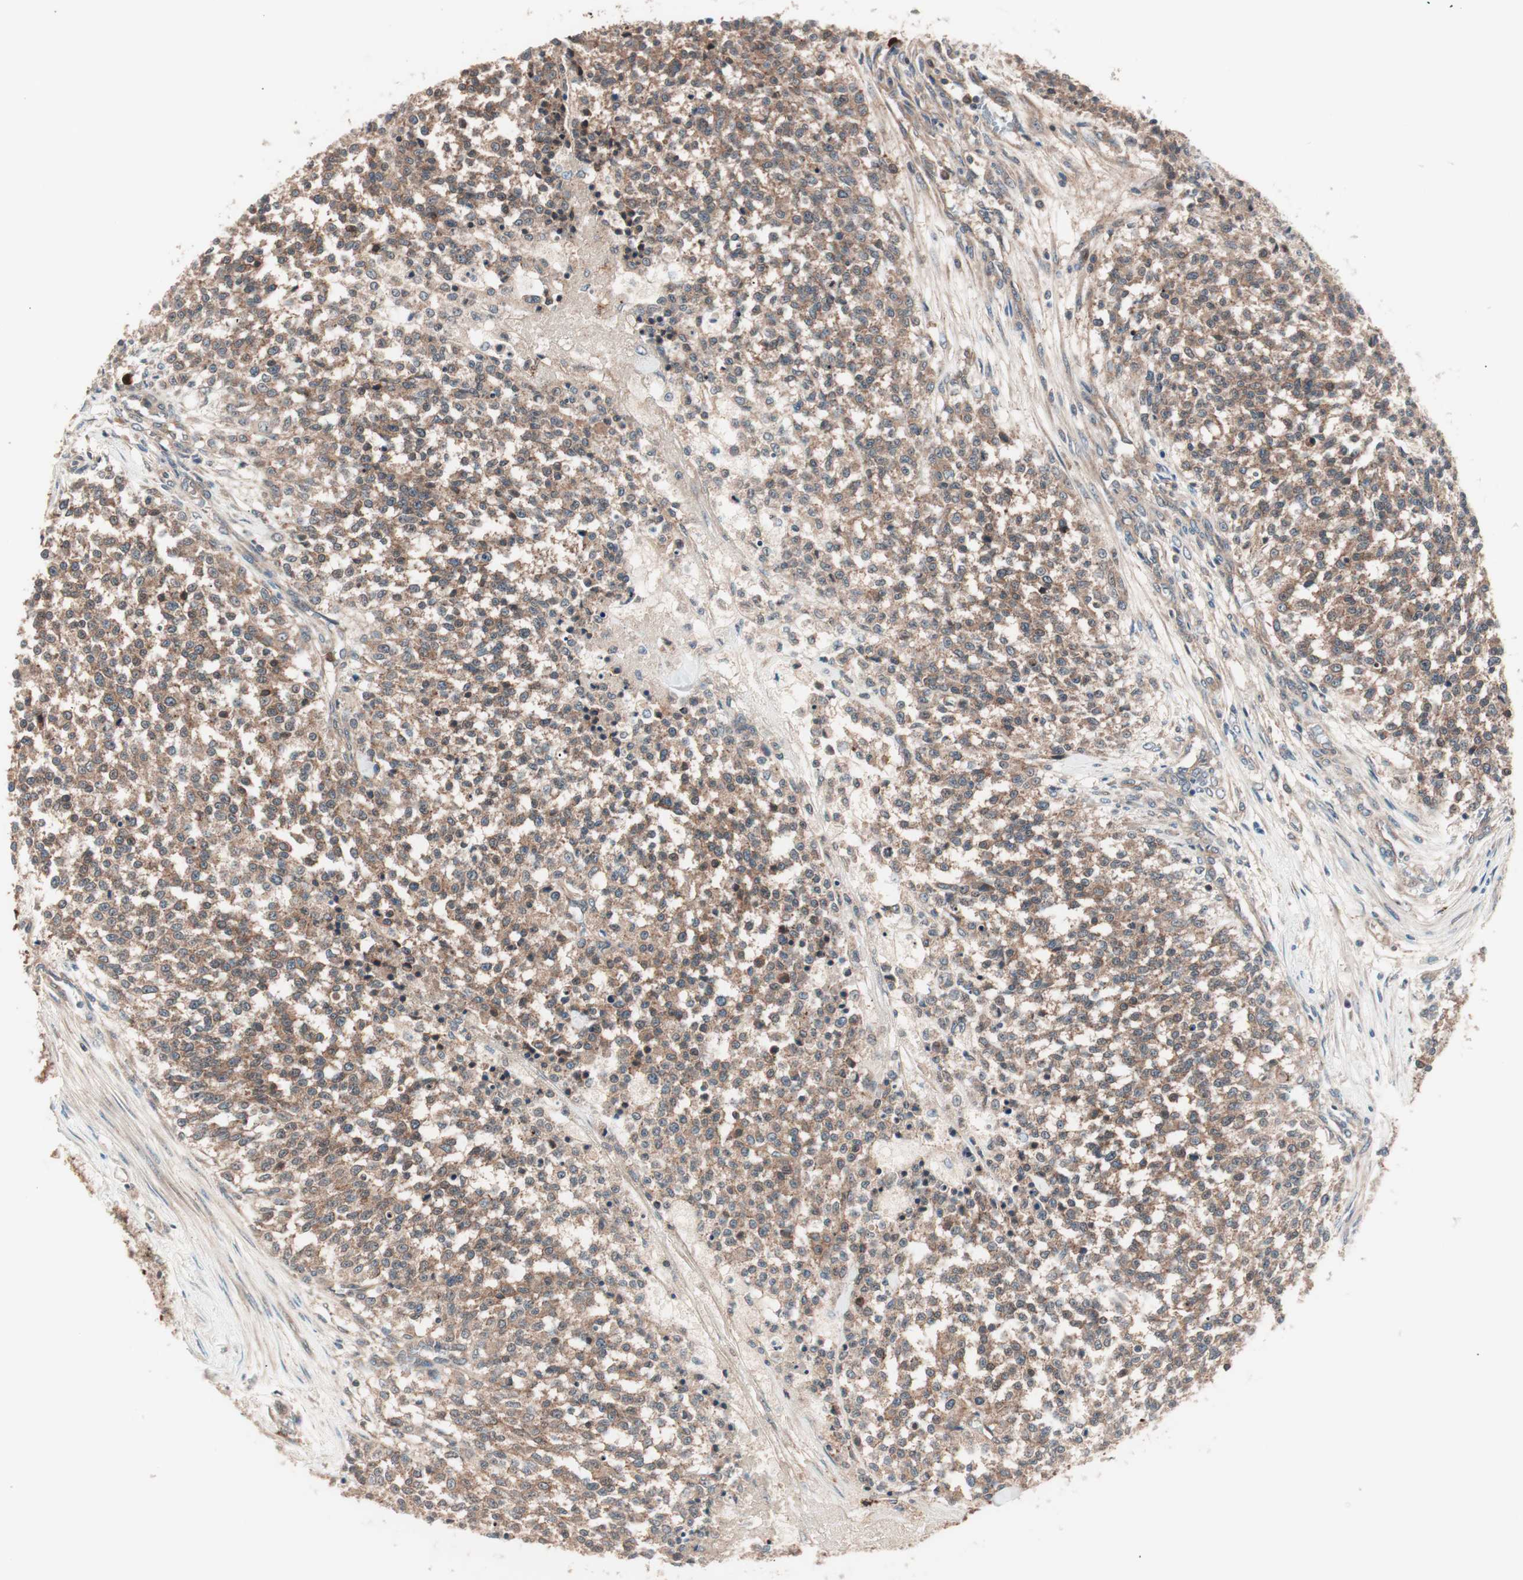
{"staining": {"intensity": "moderate", "quantity": ">75%", "location": "cytoplasmic/membranous"}, "tissue": "testis cancer", "cell_type": "Tumor cells", "image_type": "cancer", "snomed": [{"axis": "morphology", "description": "Seminoma, NOS"}, {"axis": "topography", "description": "Testis"}], "caption": "Protein expression analysis of human testis cancer reveals moderate cytoplasmic/membranous staining in about >75% of tumor cells.", "gene": "TSG101", "patient": {"sex": "male", "age": 59}}